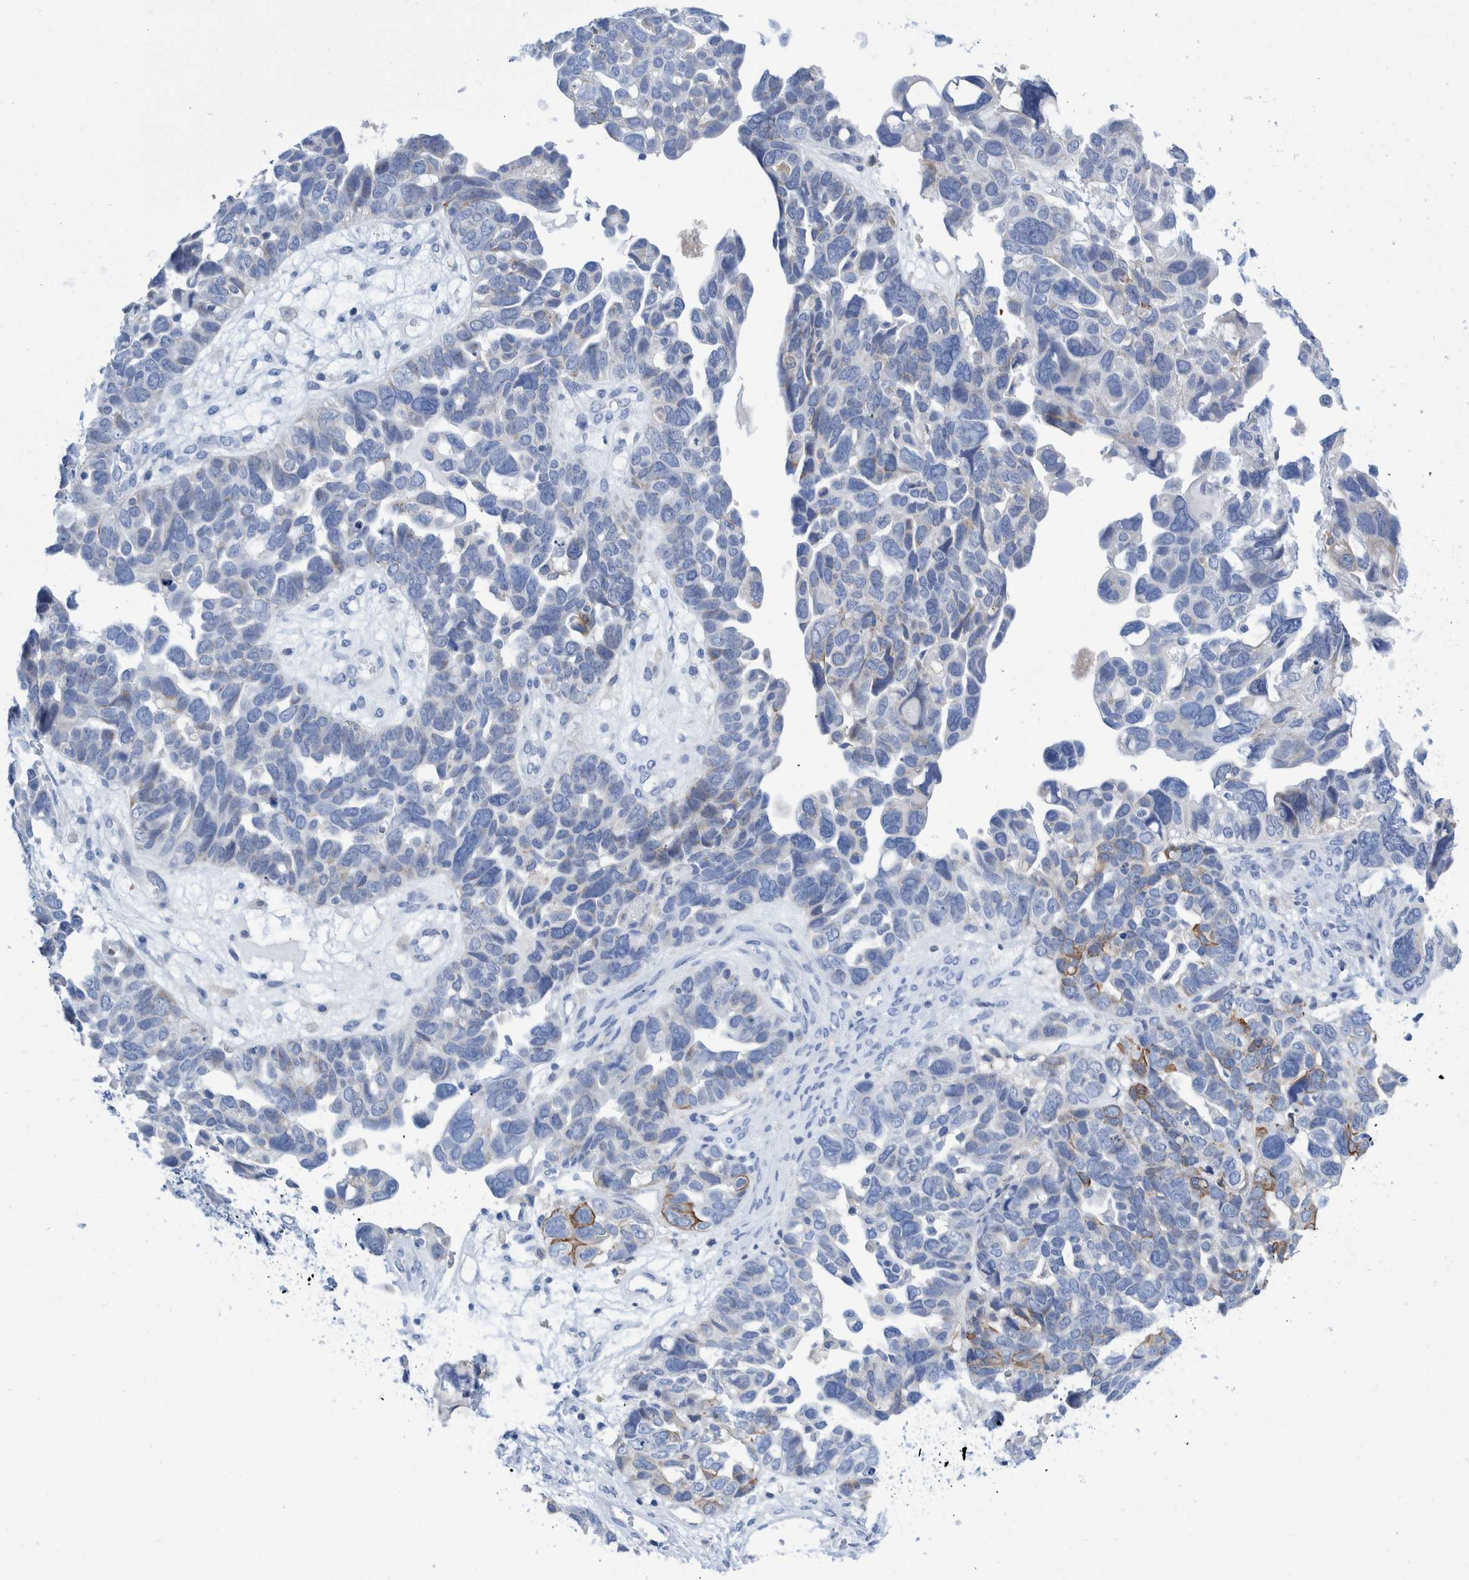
{"staining": {"intensity": "moderate", "quantity": "<25%", "location": "cytoplasmic/membranous"}, "tissue": "ovarian cancer", "cell_type": "Tumor cells", "image_type": "cancer", "snomed": [{"axis": "morphology", "description": "Cystadenocarcinoma, mucinous, NOS"}, {"axis": "topography", "description": "Ovary"}], "caption": "High-magnification brightfield microscopy of mucinous cystadenocarcinoma (ovarian) stained with DAB (brown) and counterstained with hematoxylin (blue). tumor cells exhibit moderate cytoplasmic/membranous staining is identified in about<25% of cells.", "gene": "KRT14", "patient": {"sex": "female", "age": 61}}